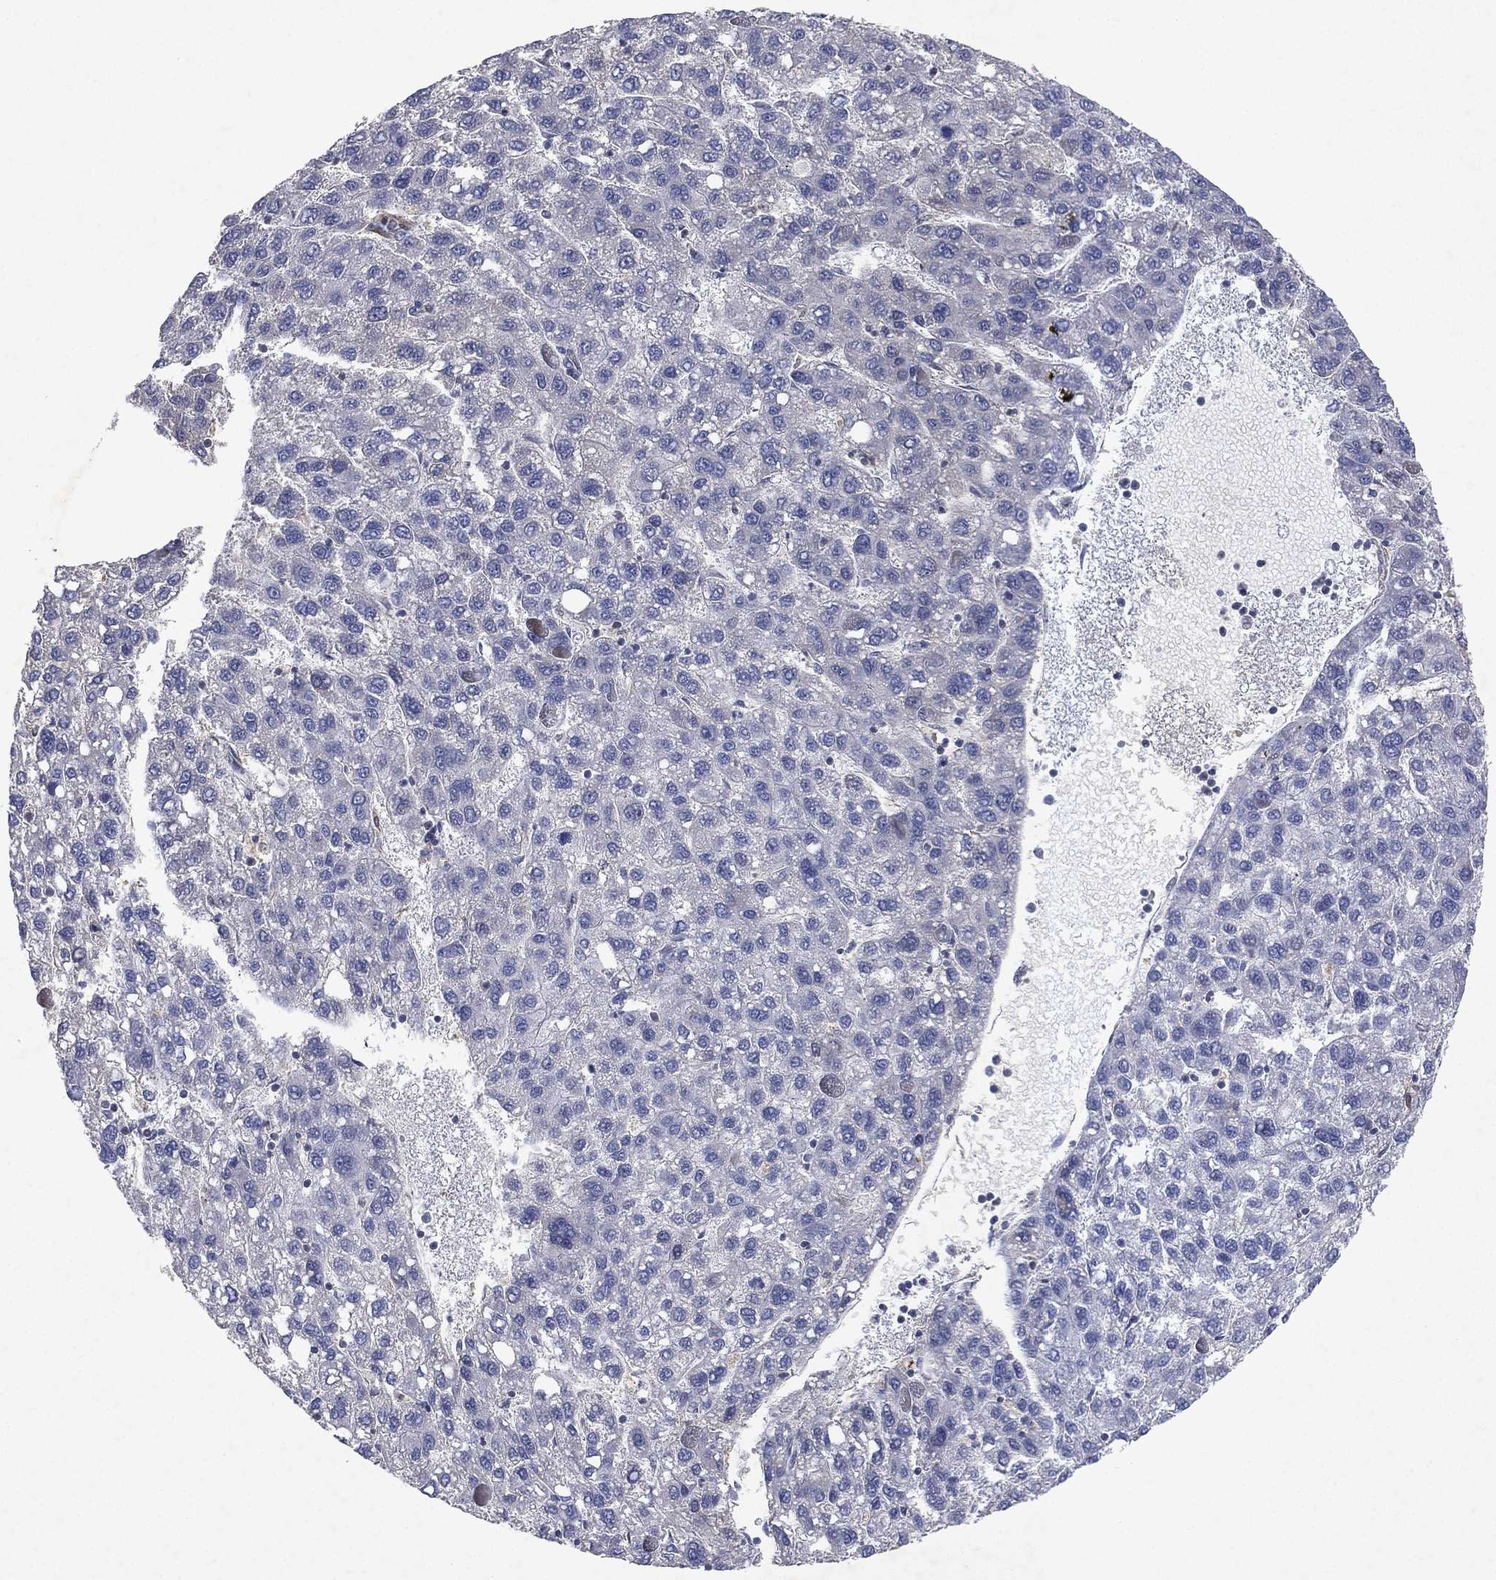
{"staining": {"intensity": "negative", "quantity": "none", "location": "none"}, "tissue": "liver cancer", "cell_type": "Tumor cells", "image_type": "cancer", "snomed": [{"axis": "morphology", "description": "Carcinoma, Hepatocellular, NOS"}, {"axis": "topography", "description": "Liver"}], "caption": "A micrograph of hepatocellular carcinoma (liver) stained for a protein reveals no brown staining in tumor cells.", "gene": "FLI1", "patient": {"sex": "female", "age": 82}}